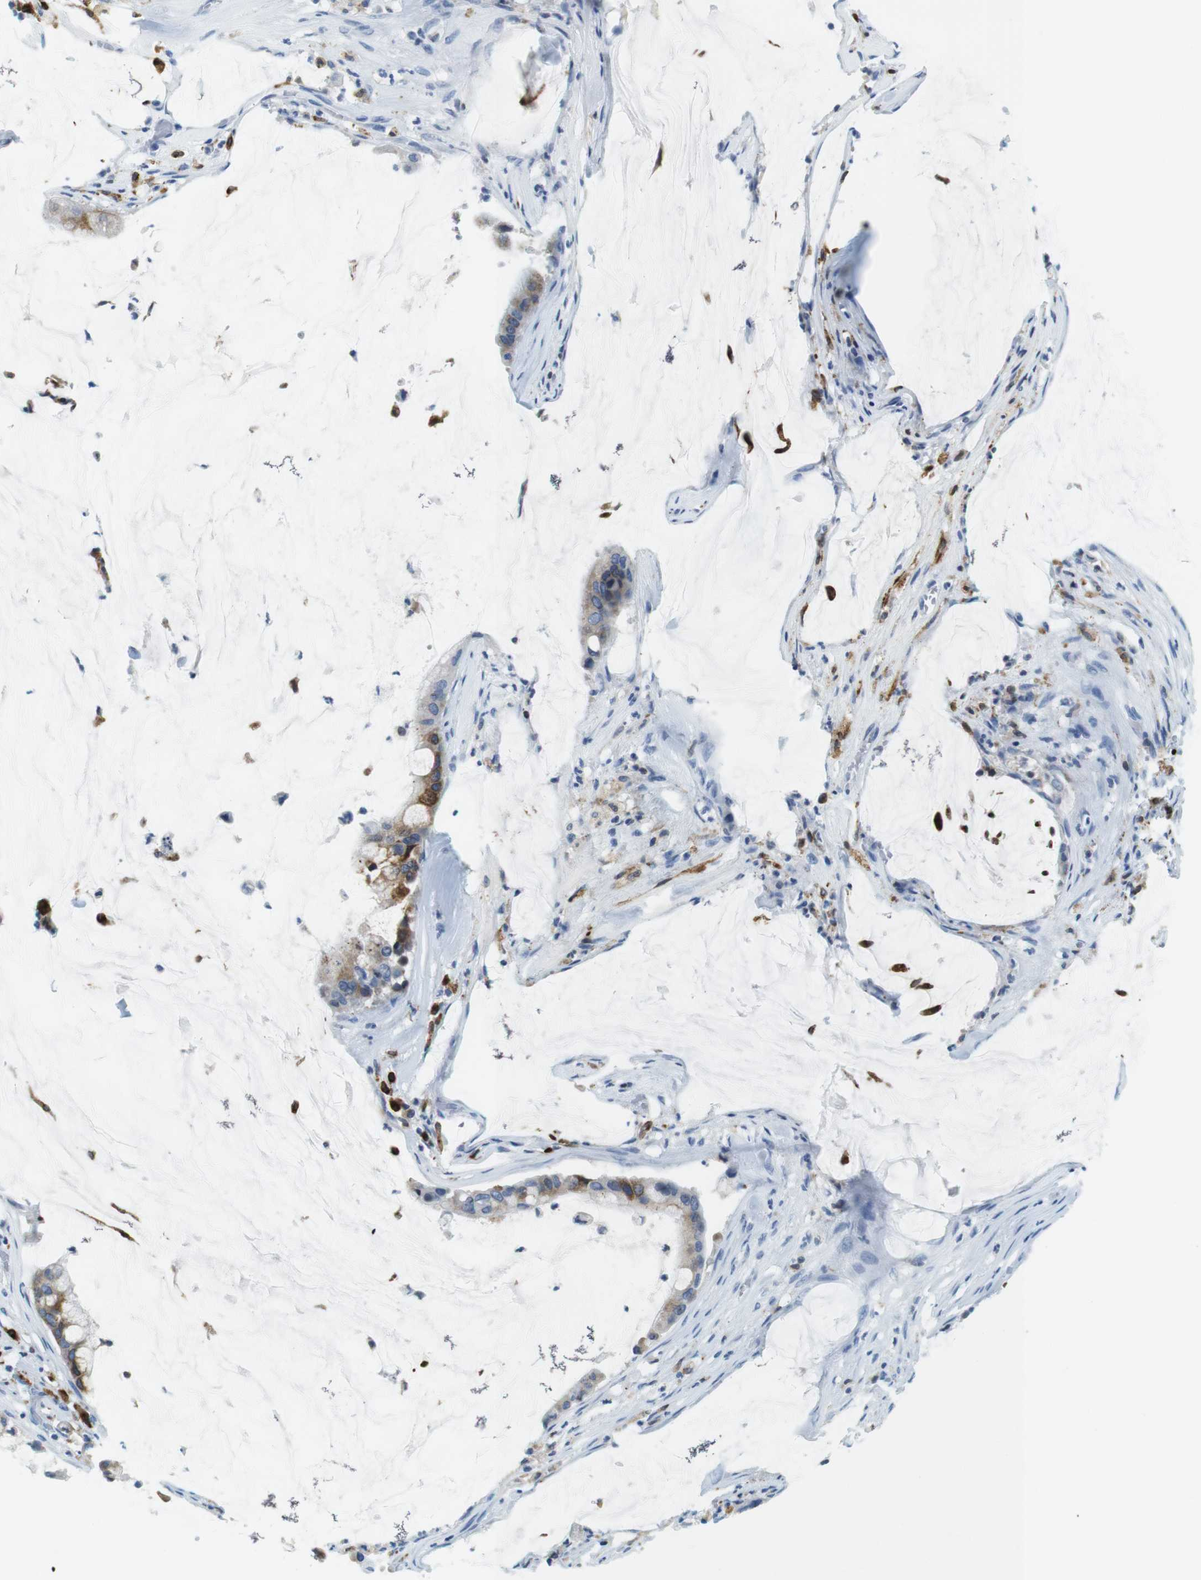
{"staining": {"intensity": "moderate", "quantity": "<25%", "location": "cytoplasmic/membranous"}, "tissue": "pancreatic cancer", "cell_type": "Tumor cells", "image_type": "cancer", "snomed": [{"axis": "morphology", "description": "Adenocarcinoma, NOS"}, {"axis": "topography", "description": "Pancreas"}], "caption": "A brown stain highlights moderate cytoplasmic/membranous expression of a protein in human pancreatic cancer tumor cells.", "gene": "CIITA", "patient": {"sex": "male", "age": 41}}